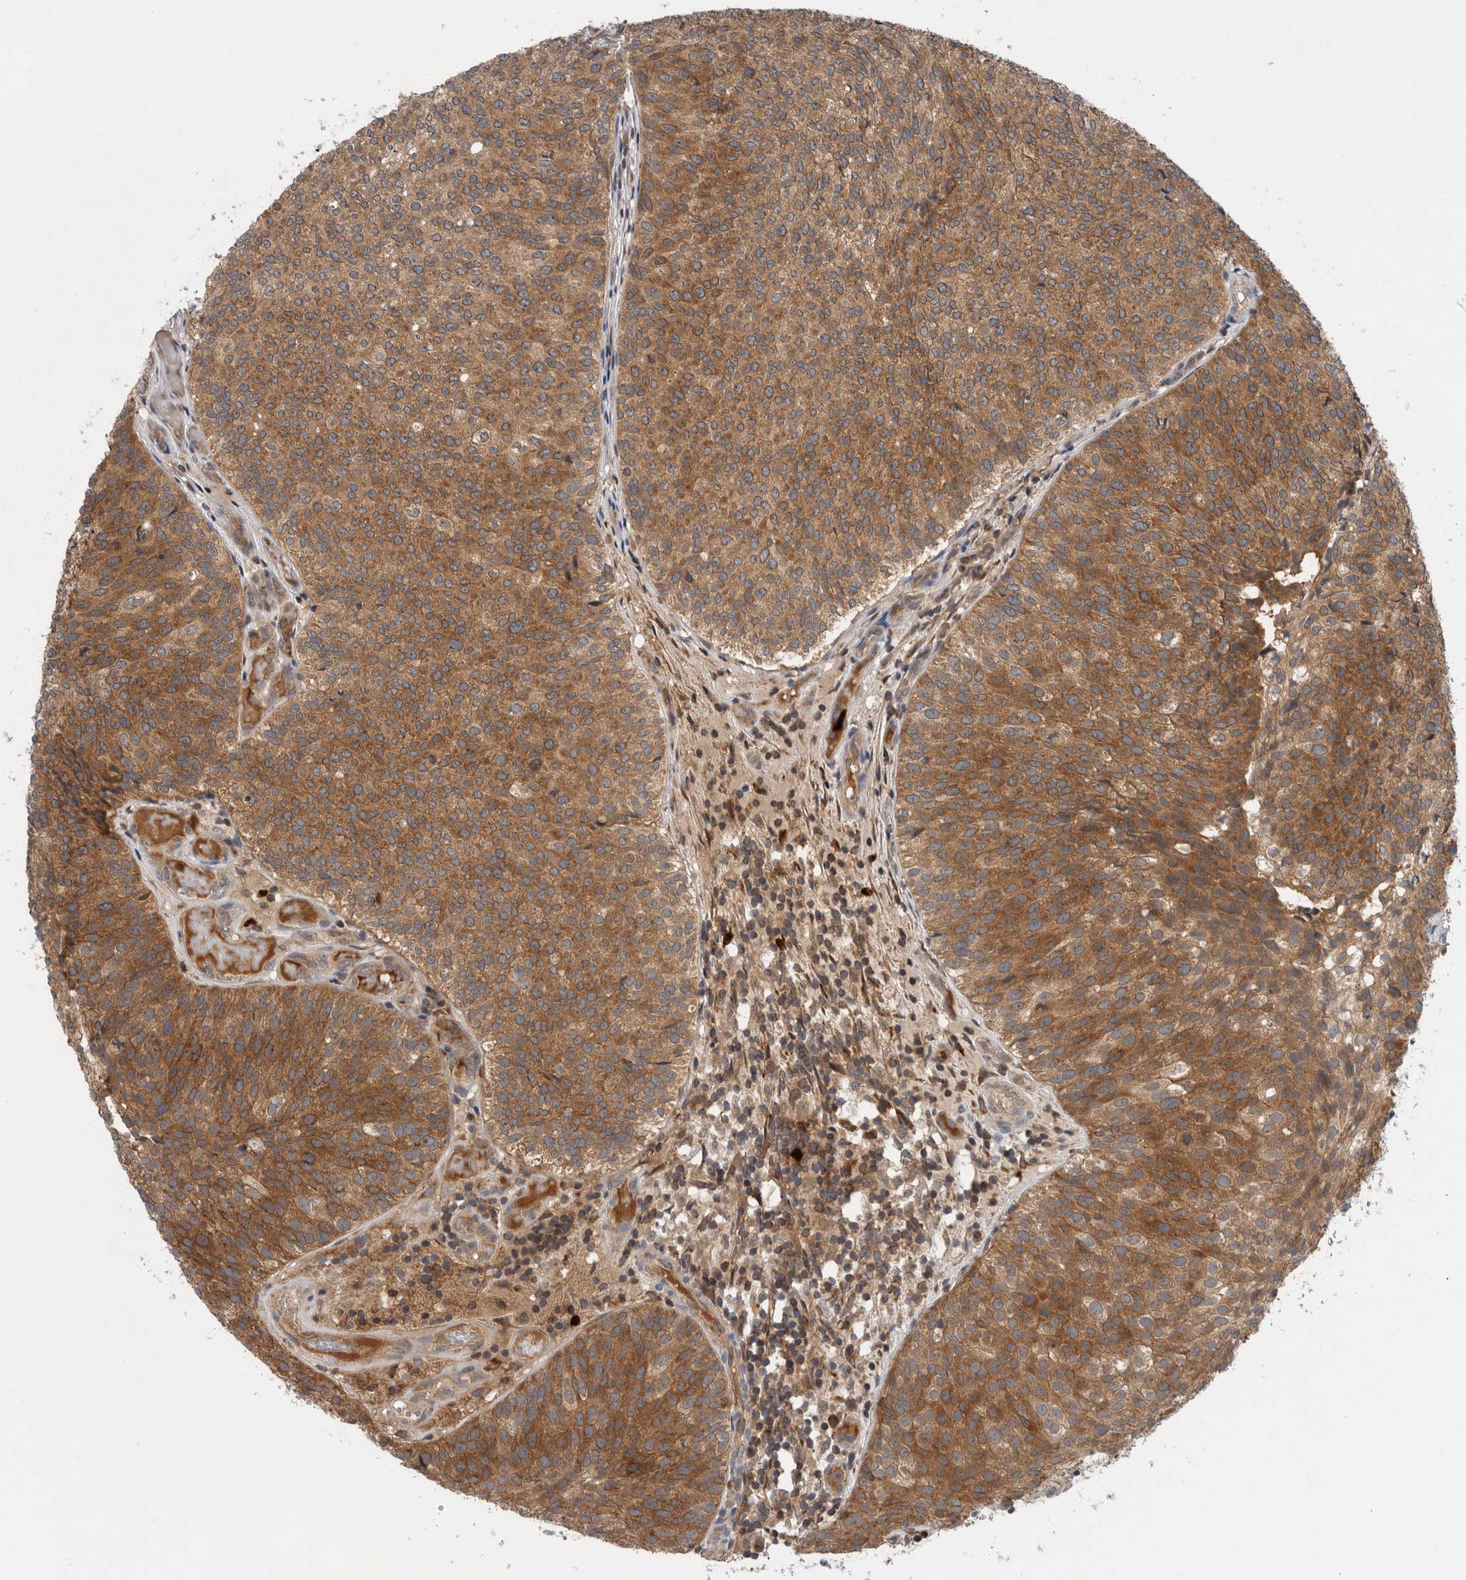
{"staining": {"intensity": "moderate", "quantity": ">75%", "location": "cytoplasmic/membranous"}, "tissue": "urothelial cancer", "cell_type": "Tumor cells", "image_type": "cancer", "snomed": [{"axis": "morphology", "description": "Urothelial carcinoma, Low grade"}, {"axis": "topography", "description": "Urinary bladder"}], "caption": "This micrograph exhibits IHC staining of urothelial cancer, with medium moderate cytoplasmic/membranous positivity in about >75% of tumor cells.", "gene": "PDCD2", "patient": {"sex": "male", "age": 86}}